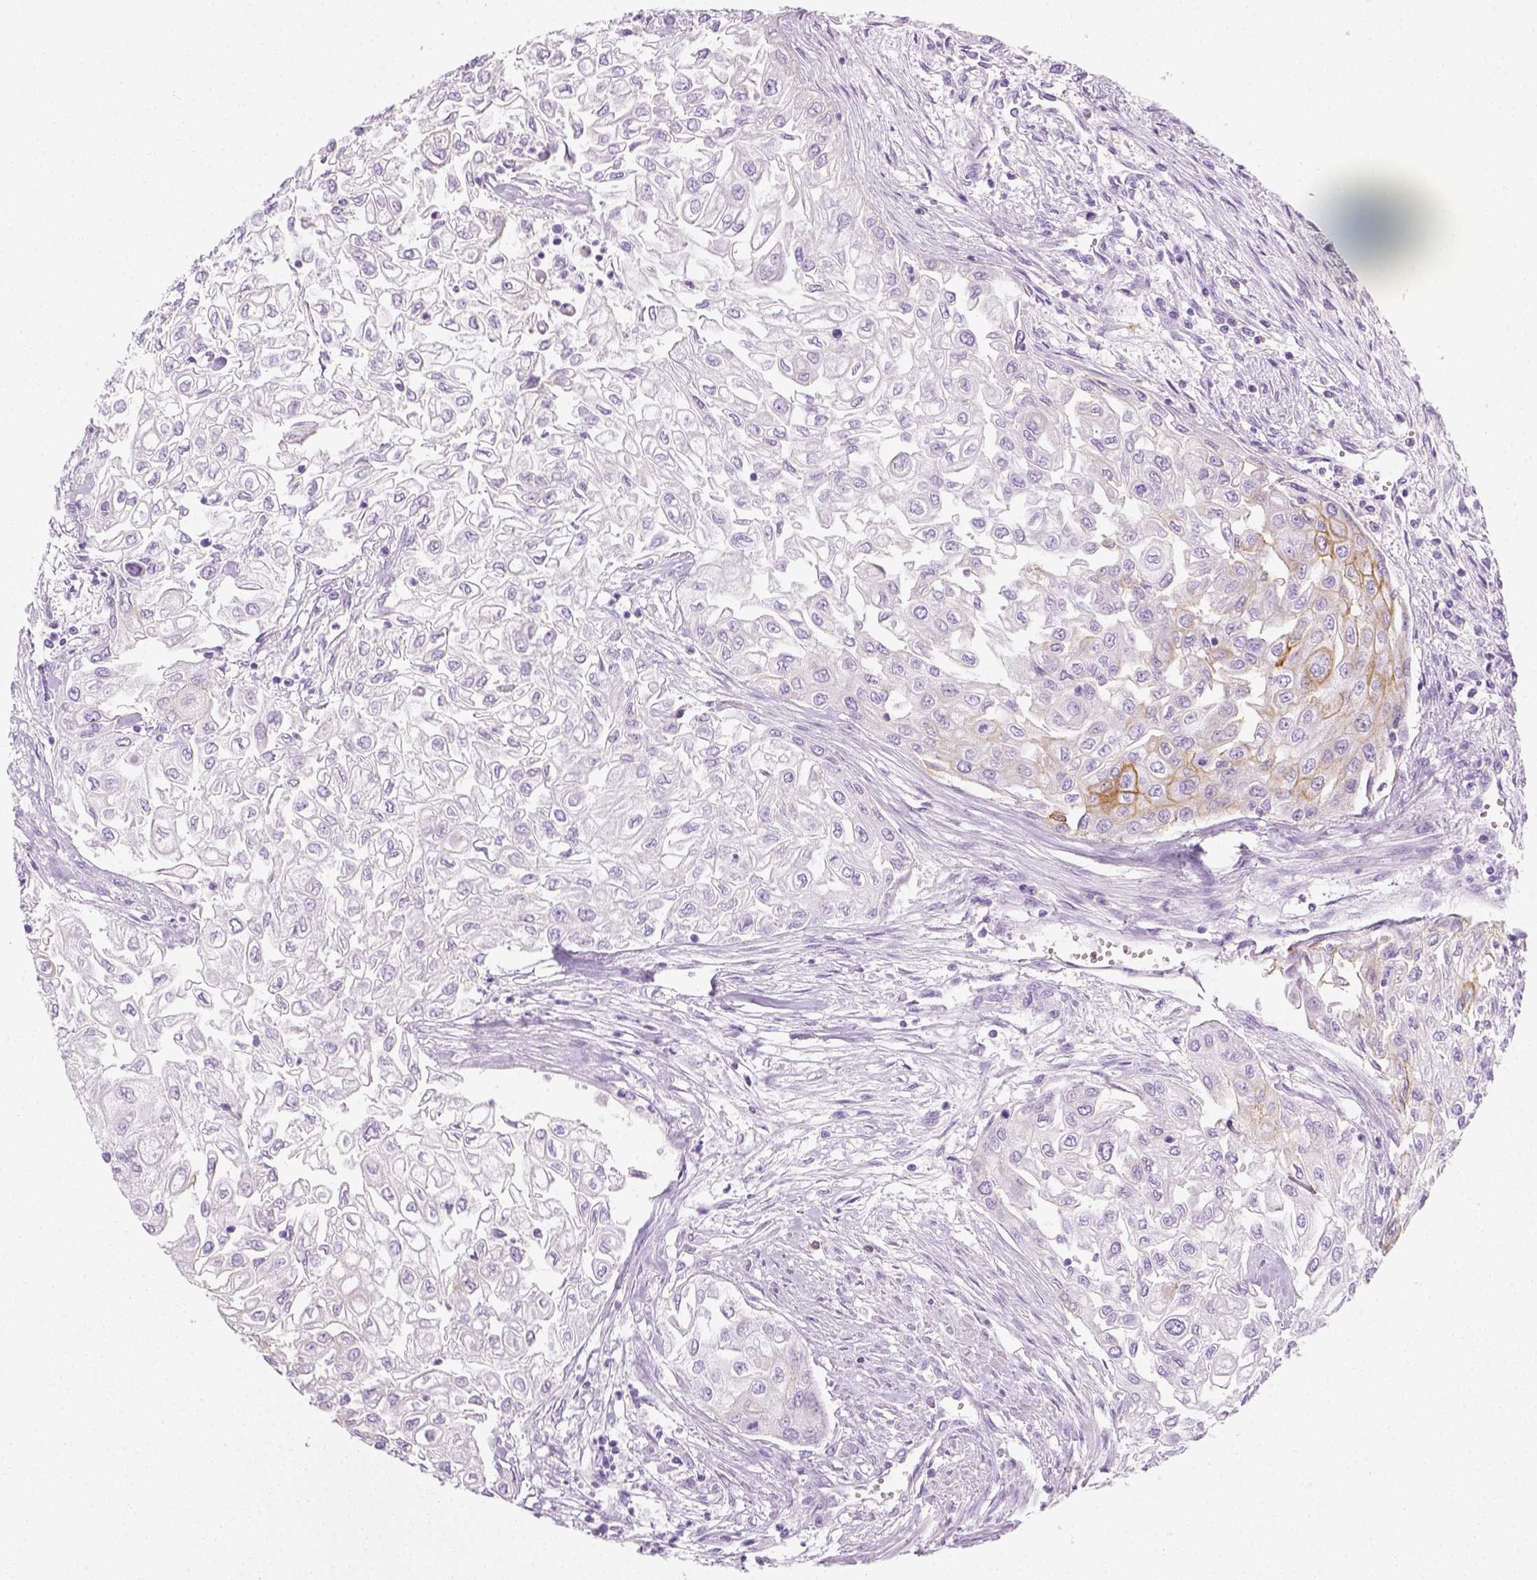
{"staining": {"intensity": "weak", "quantity": "<25%", "location": "cytoplasmic/membranous"}, "tissue": "urothelial cancer", "cell_type": "Tumor cells", "image_type": "cancer", "snomed": [{"axis": "morphology", "description": "Urothelial carcinoma, High grade"}, {"axis": "topography", "description": "Urinary bladder"}], "caption": "DAB immunohistochemical staining of human high-grade urothelial carcinoma demonstrates no significant positivity in tumor cells.", "gene": "AQP3", "patient": {"sex": "male", "age": 62}}